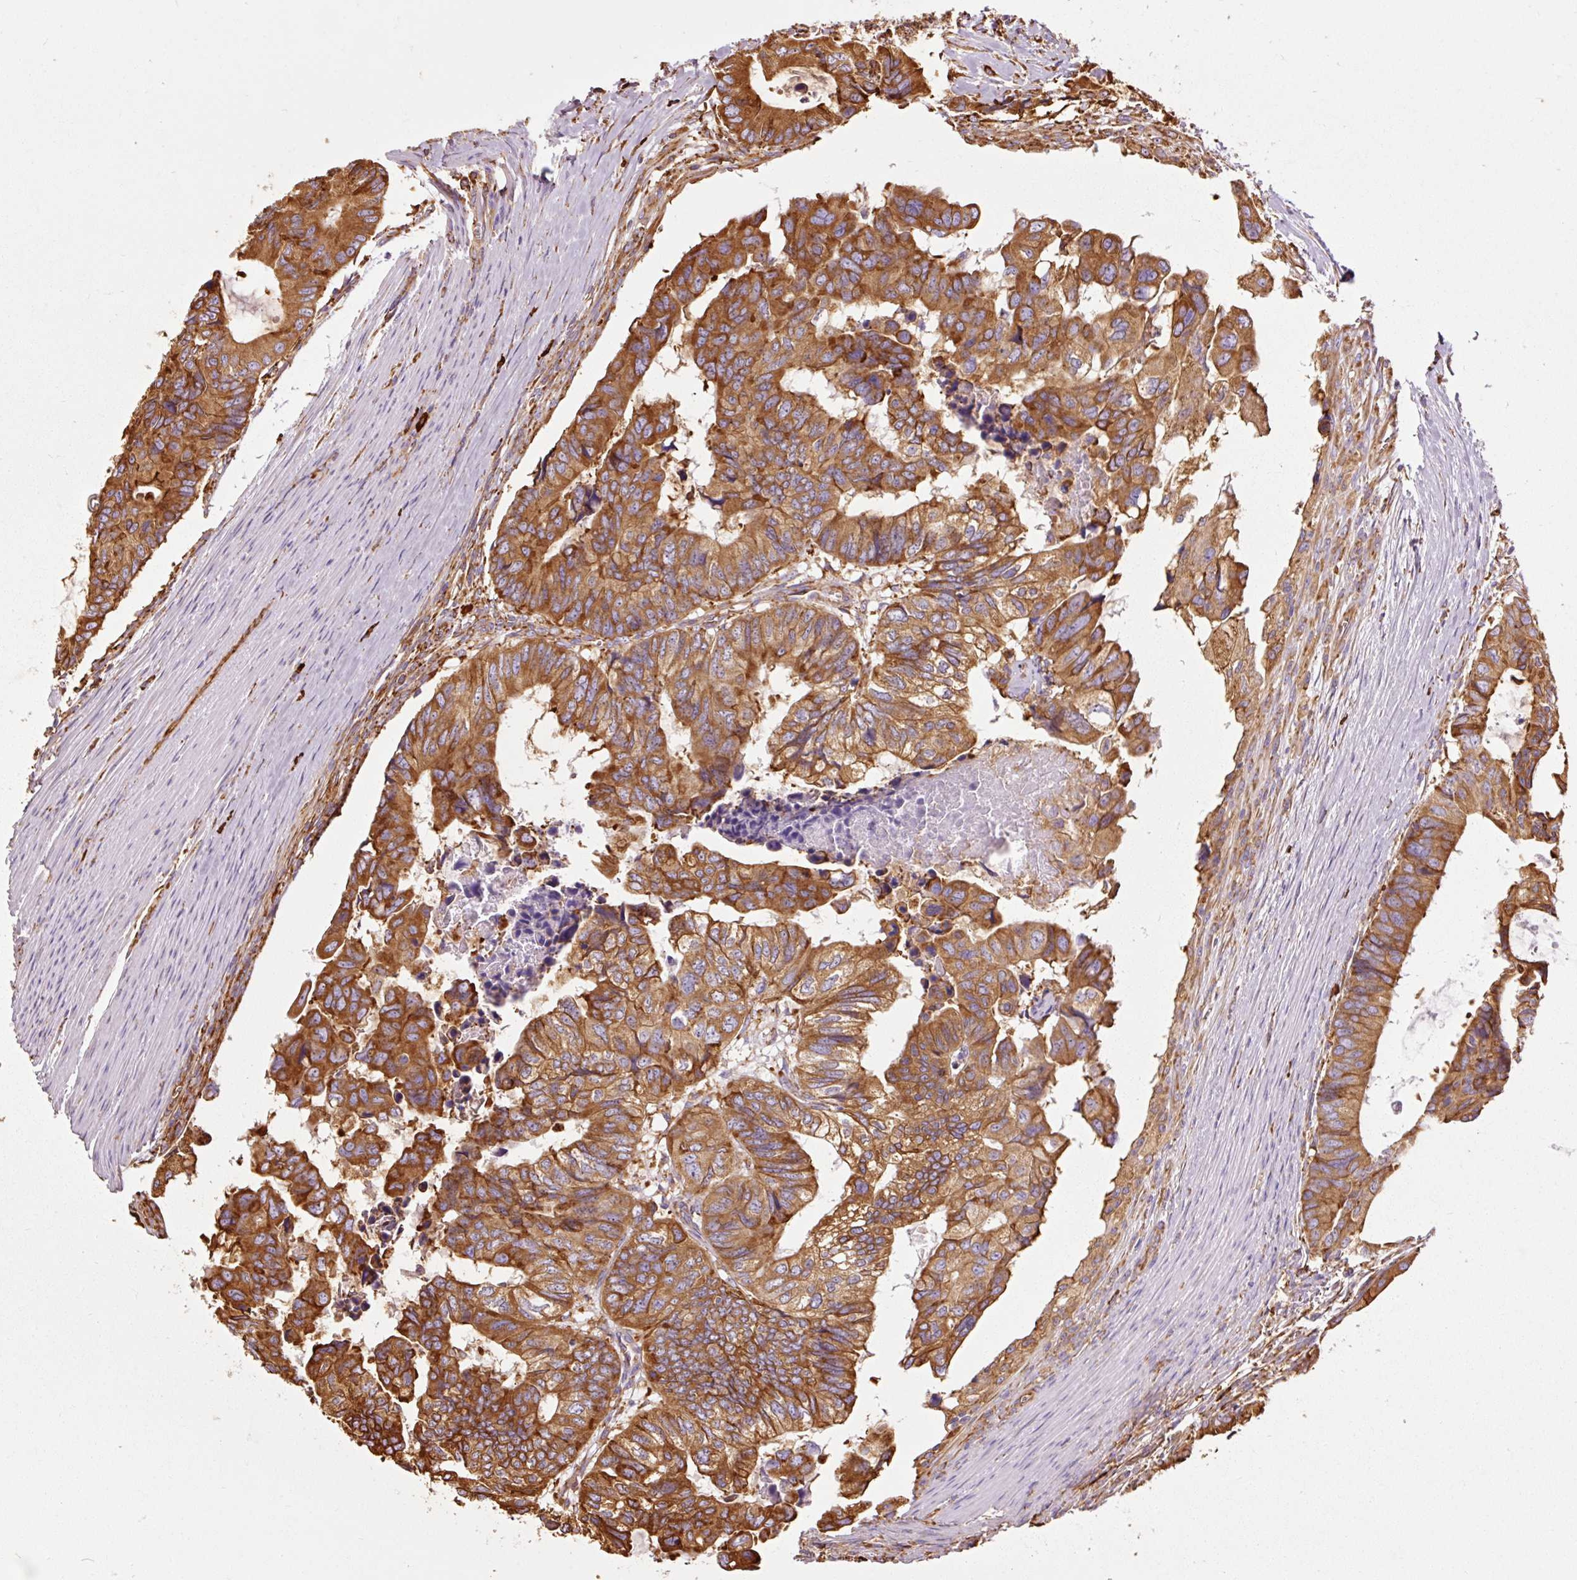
{"staining": {"intensity": "strong", "quantity": ">75%", "location": "cytoplasmic/membranous"}, "tissue": "colorectal cancer", "cell_type": "Tumor cells", "image_type": "cancer", "snomed": [{"axis": "morphology", "description": "Adenocarcinoma, NOS"}, {"axis": "topography", "description": "Colon"}], "caption": "Adenocarcinoma (colorectal) stained with a brown dye reveals strong cytoplasmic/membranous positive positivity in approximately >75% of tumor cells.", "gene": "KLC1", "patient": {"sex": "male", "age": 85}}